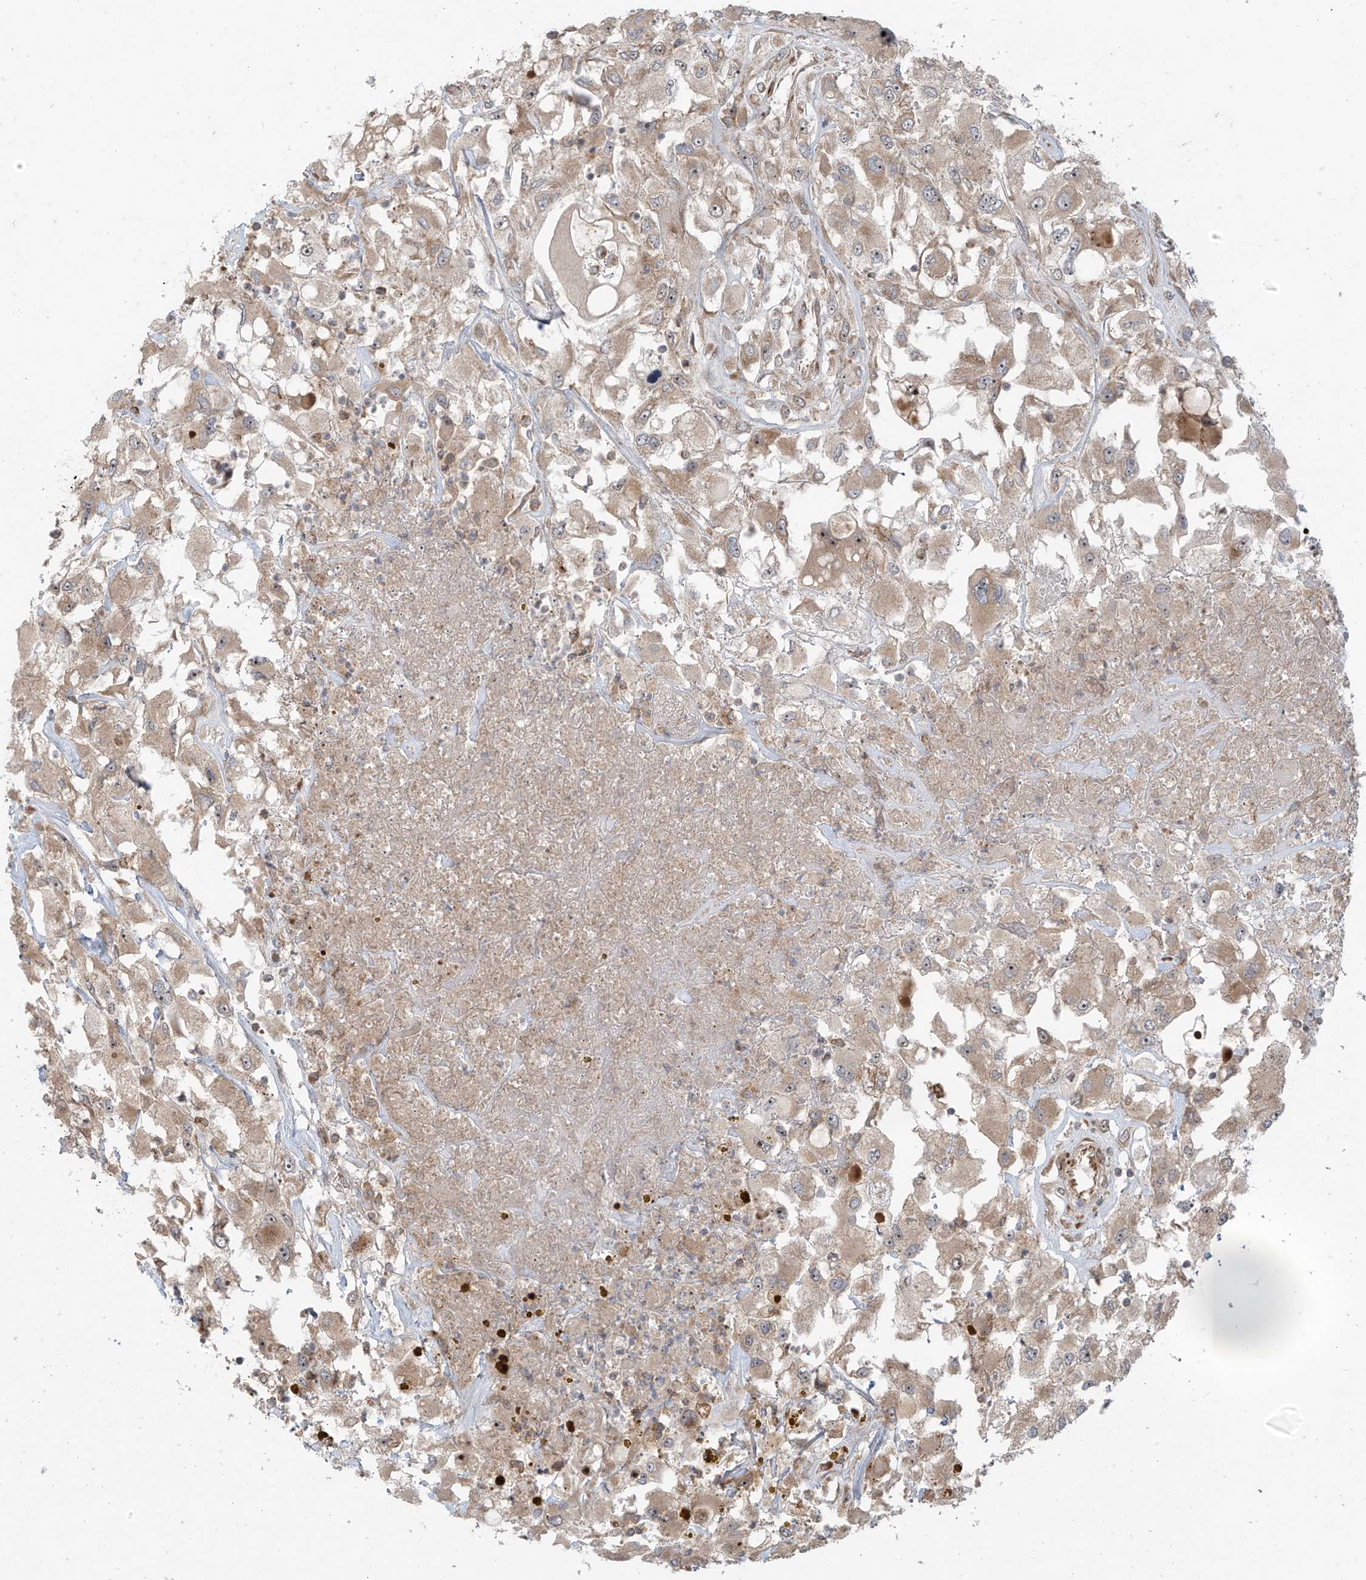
{"staining": {"intensity": "weak", "quantity": "25%-75%", "location": "cytoplasmic/membranous,nuclear"}, "tissue": "renal cancer", "cell_type": "Tumor cells", "image_type": "cancer", "snomed": [{"axis": "morphology", "description": "Adenocarcinoma, NOS"}, {"axis": "topography", "description": "Kidney"}], "caption": "A photomicrograph of renal cancer (adenocarcinoma) stained for a protein displays weak cytoplasmic/membranous and nuclear brown staining in tumor cells.", "gene": "KATNIP", "patient": {"sex": "female", "age": 52}}